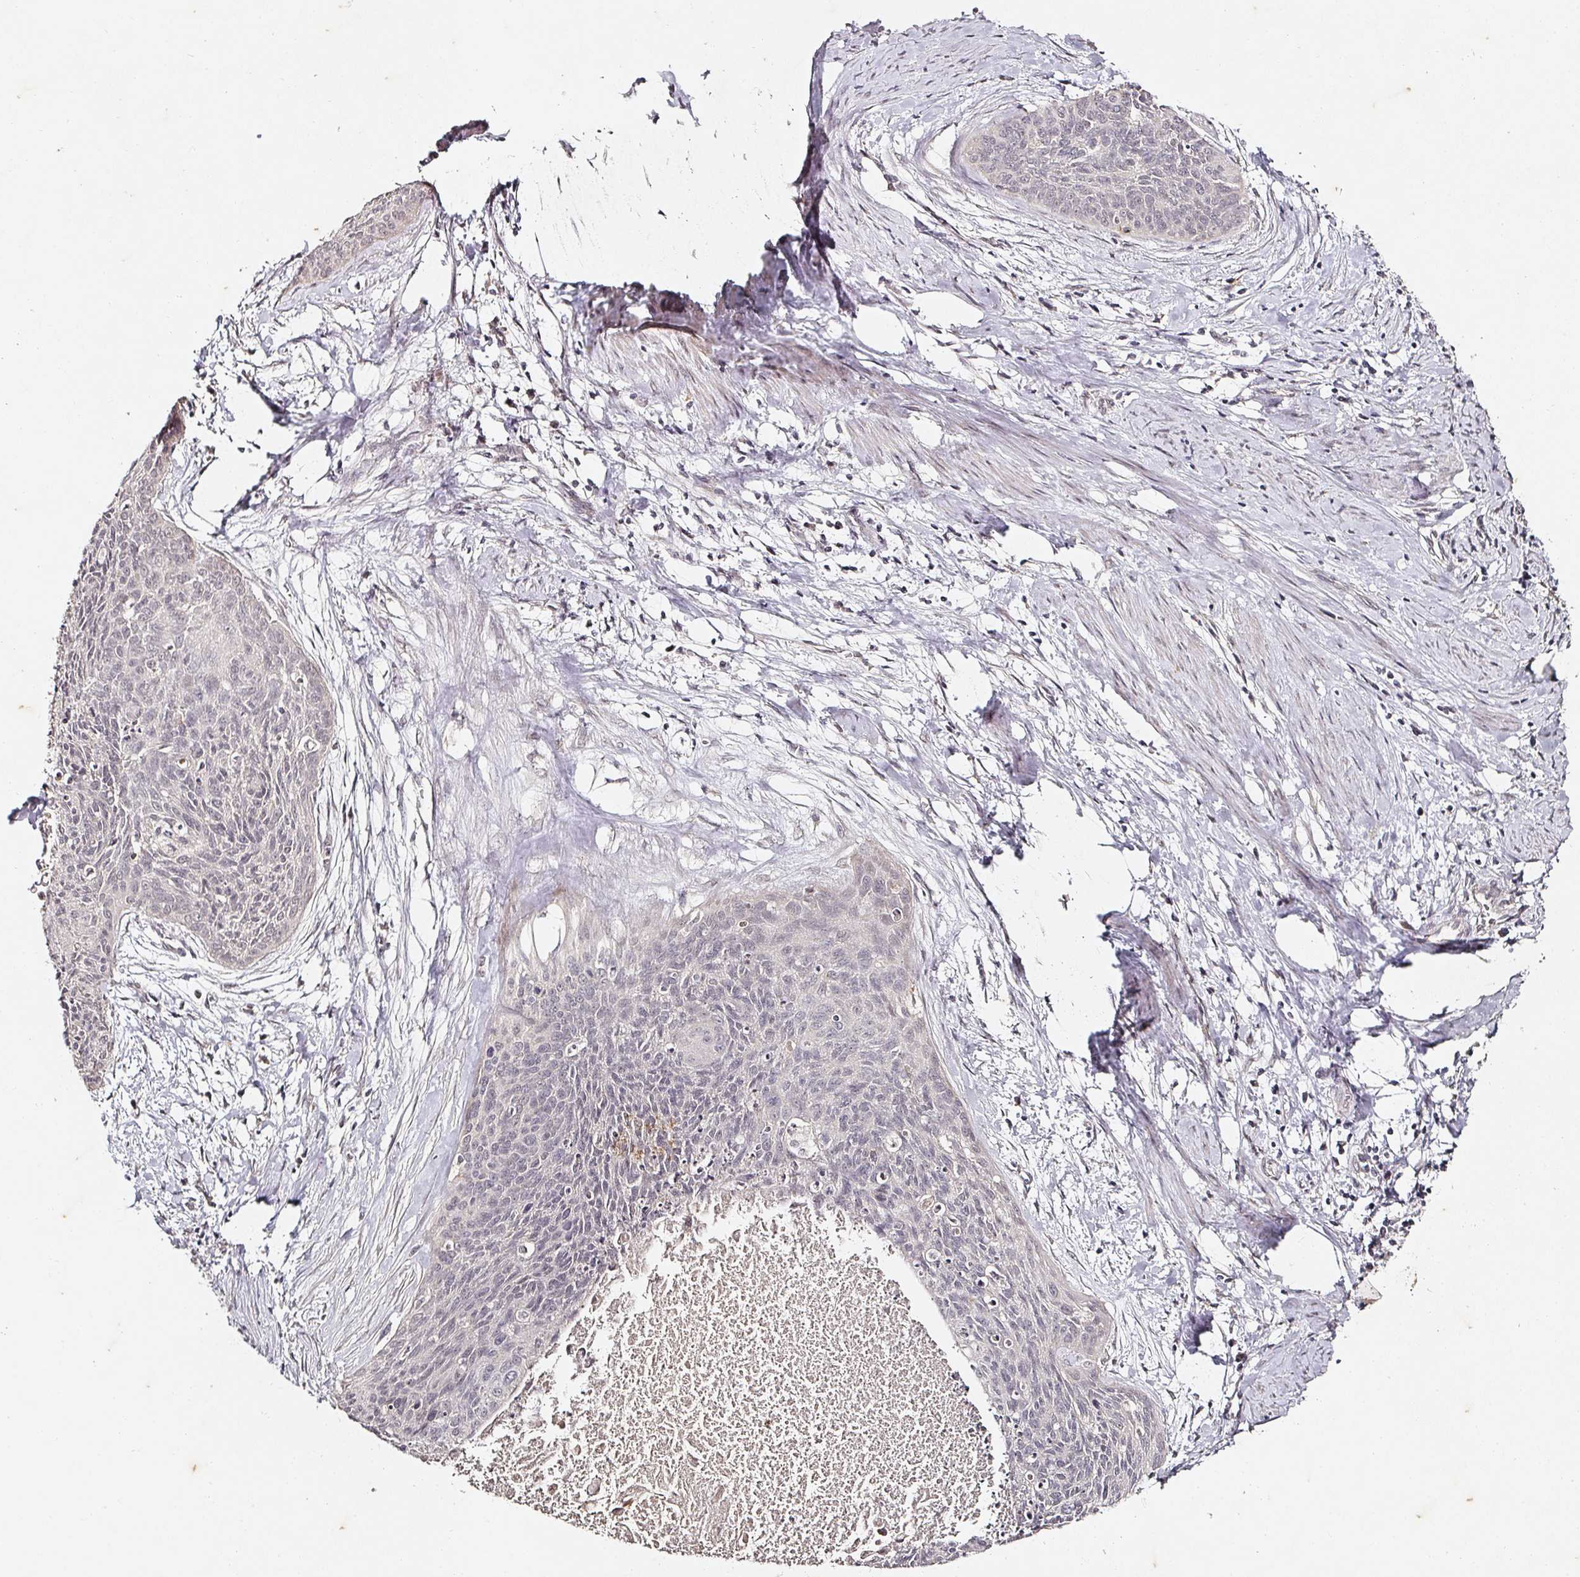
{"staining": {"intensity": "negative", "quantity": "none", "location": "none"}, "tissue": "cervical cancer", "cell_type": "Tumor cells", "image_type": "cancer", "snomed": [{"axis": "morphology", "description": "Squamous cell carcinoma, NOS"}, {"axis": "topography", "description": "Cervix"}], "caption": "Immunohistochemical staining of human cervical squamous cell carcinoma exhibits no significant staining in tumor cells.", "gene": "CAPN5", "patient": {"sex": "female", "age": 55}}